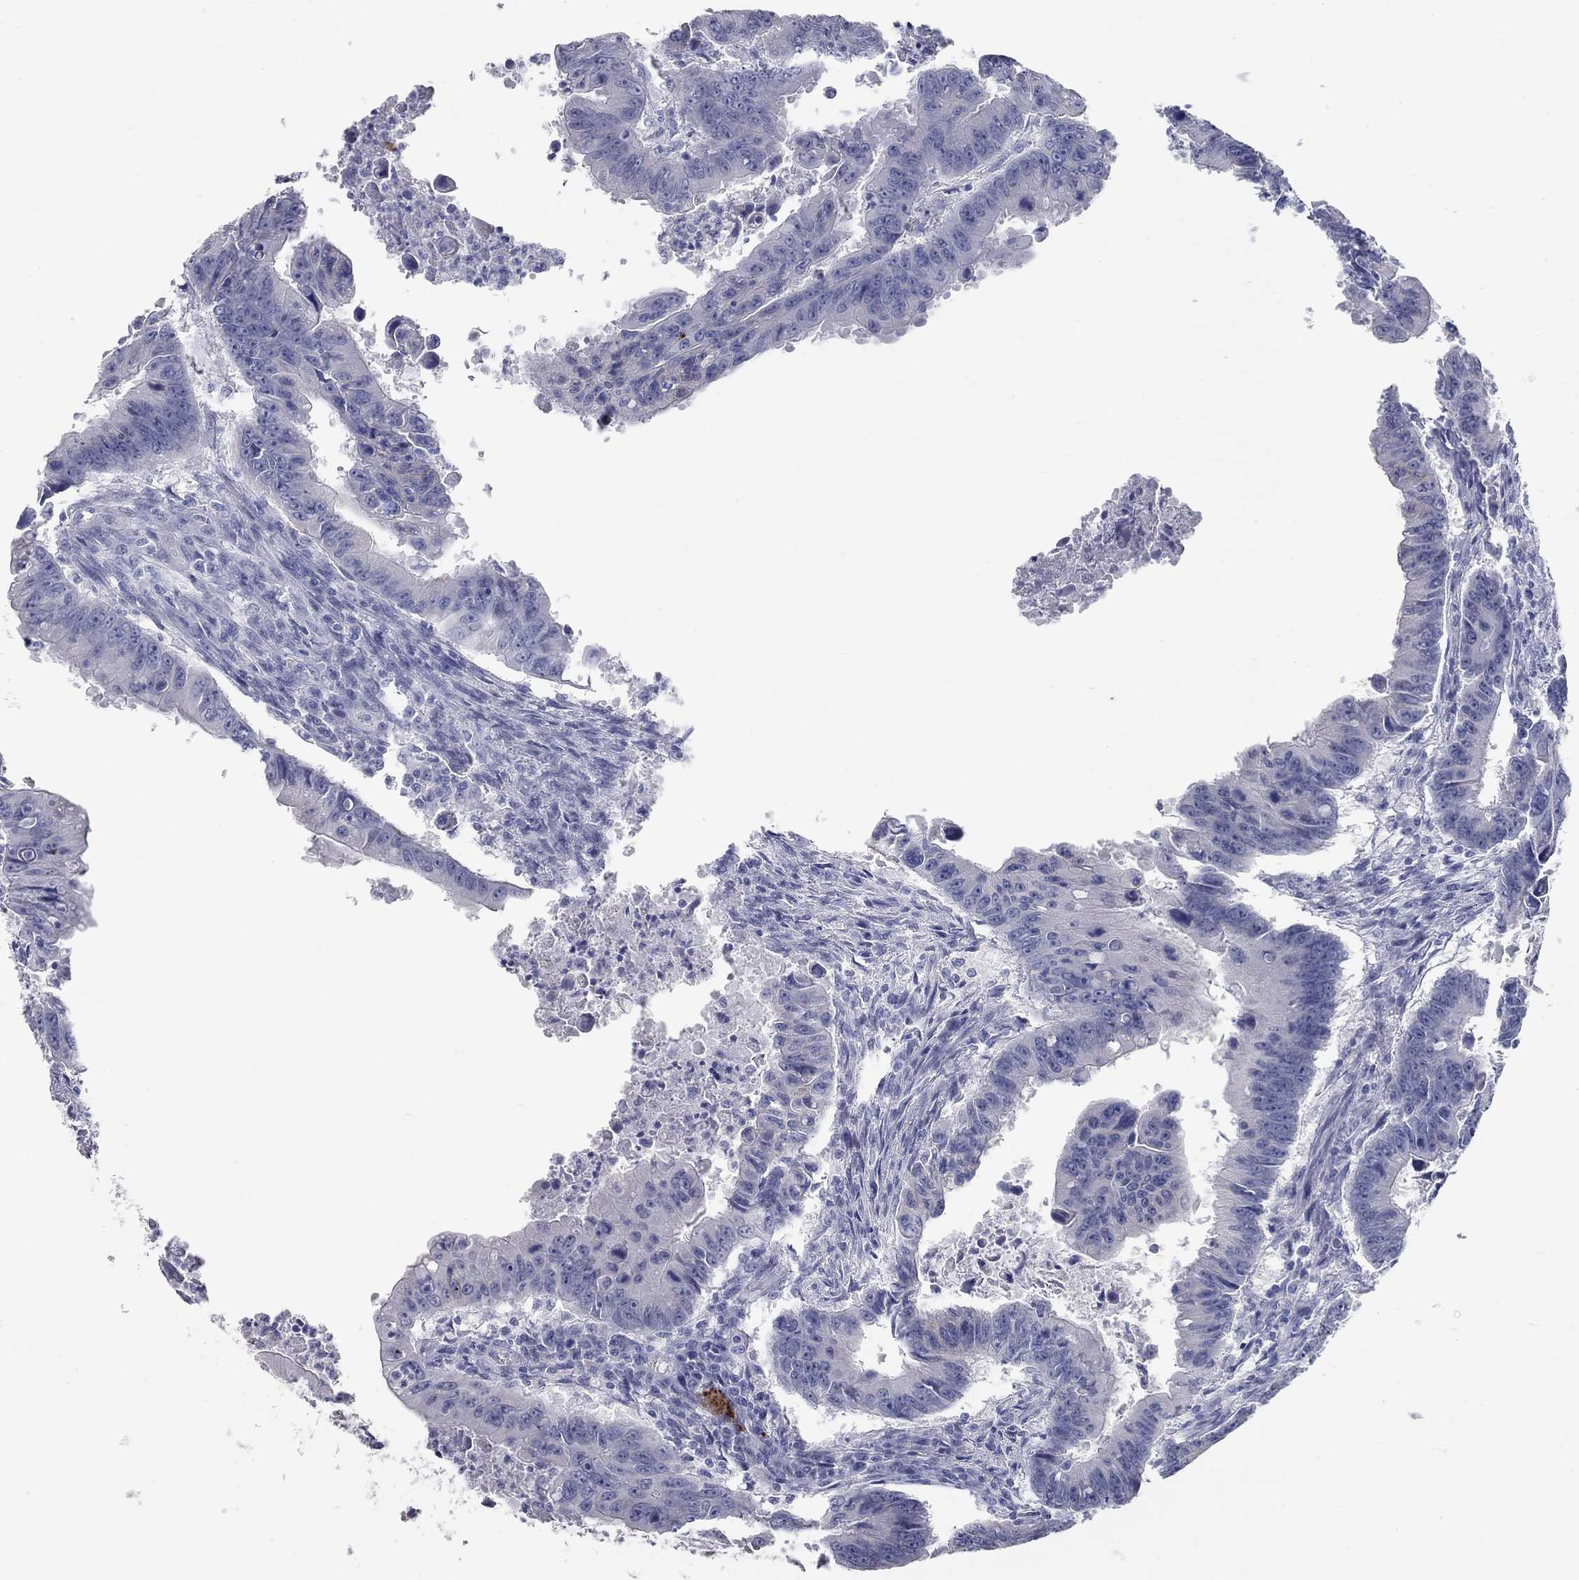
{"staining": {"intensity": "negative", "quantity": "none", "location": "none"}, "tissue": "colorectal cancer", "cell_type": "Tumor cells", "image_type": "cancer", "snomed": [{"axis": "morphology", "description": "Adenocarcinoma, NOS"}, {"axis": "topography", "description": "Colon"}], "caption": "Immunohistochemistry (IHC) micrograph of neoplastic tissue: colorectal adenocarcinoma stained with DAB (3,3'-diaminobenzidine) reveals no significant protein positivity in tumor cells.", "gene": "TAC1", "patient": {"sex": "female", "age": 87}}